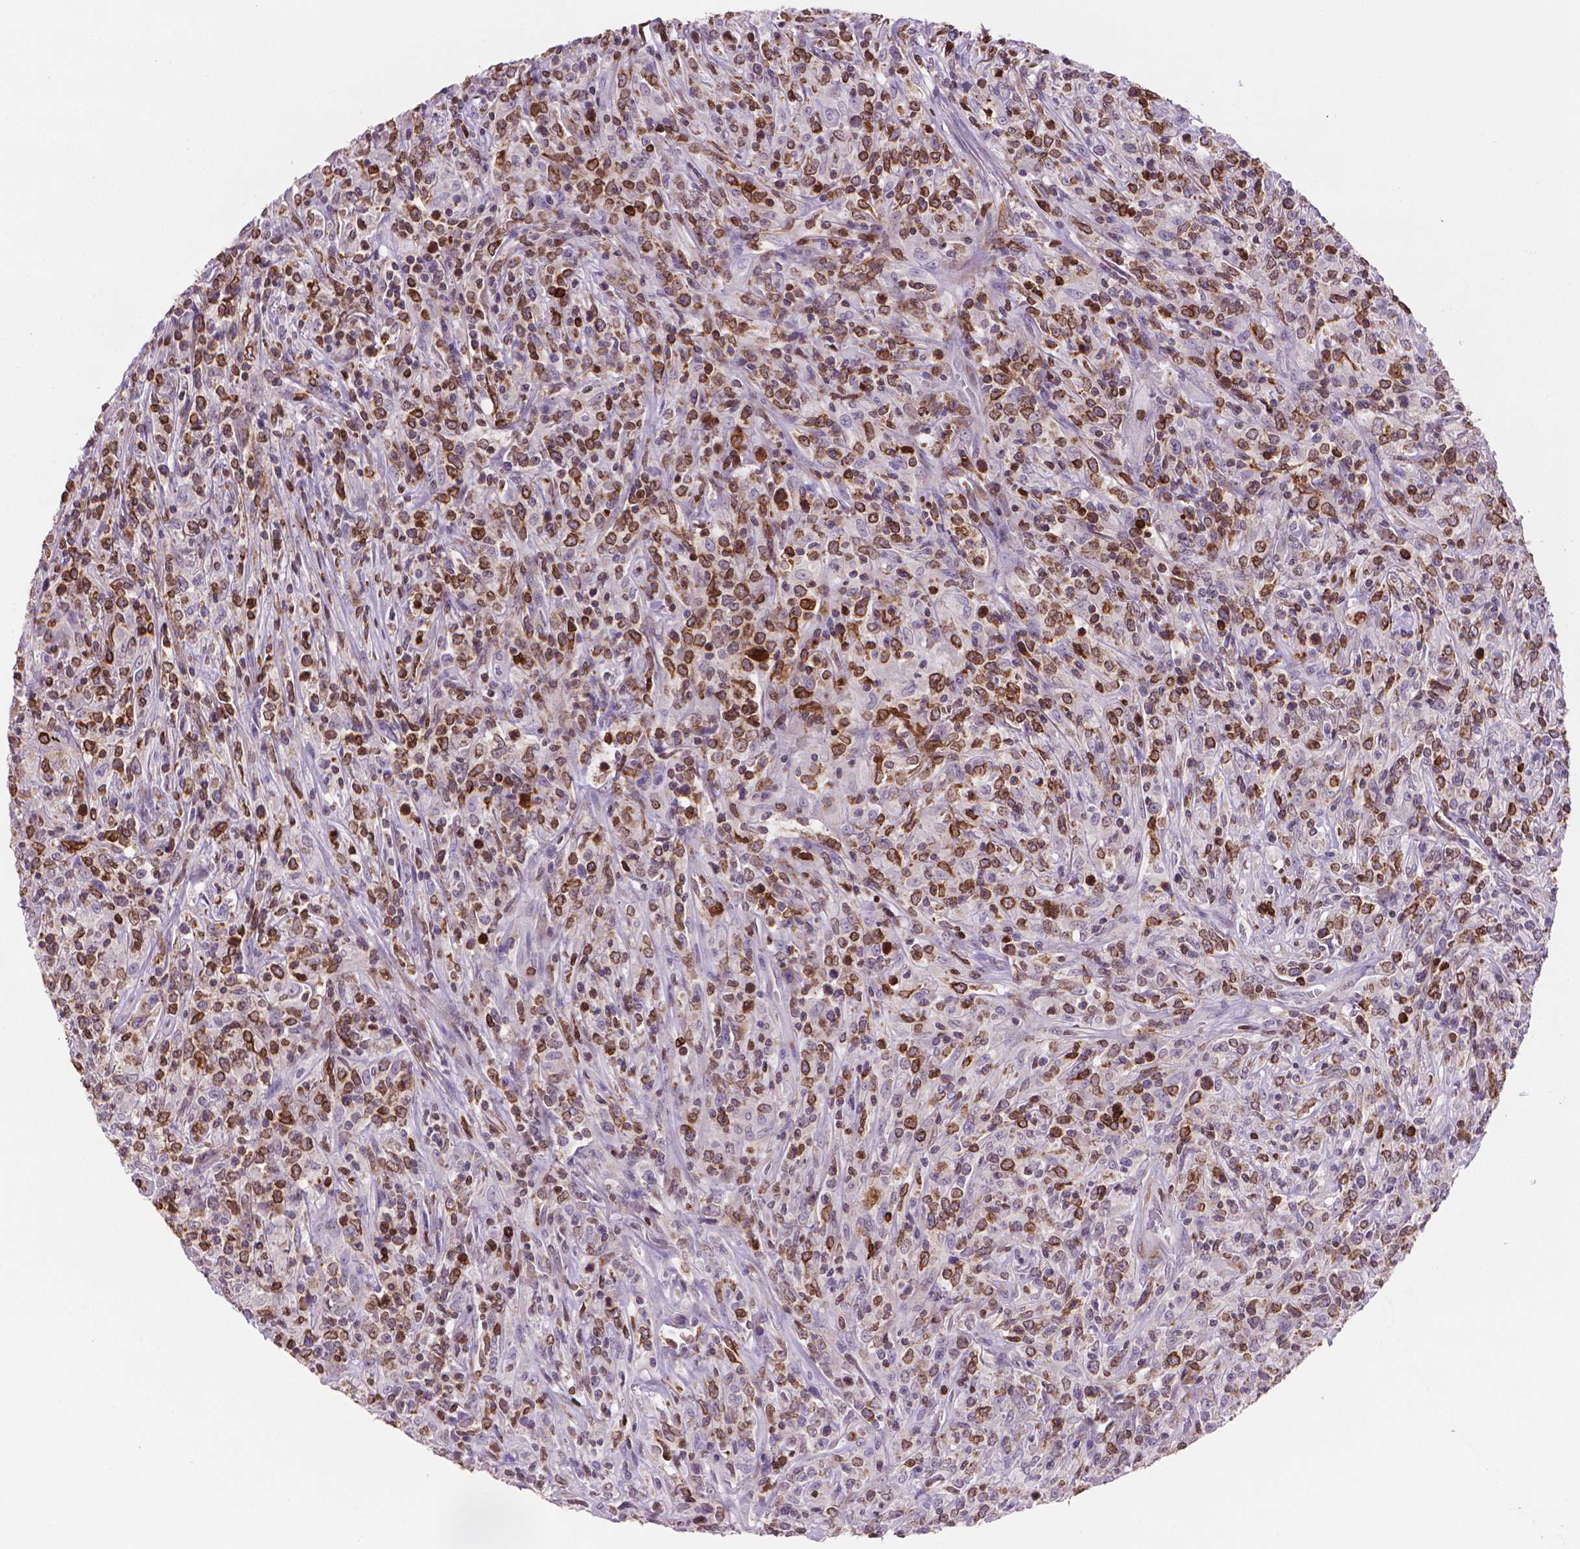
{"staining": {"intensity": "moderate", "quantity": ">75%", "location": "cytoplasmic/membranous"}, "tissue": "lymphoma", "cell_type": "Tumor cells", "image_type": "cancer", "snomed": [{"axis": "morphology", "description": "Malignant lymphoma, non-Hodgkin's type, High grade"}, {"axis": "topography", "description": "Lung"}], "caption": "Immunohistochemical staining of malignant lymphoma, non-Hodgkin's type (high-grade) shows medium levels of moderate cytoplasmic/membranous protein expression in approximately >75% of tumor cells.", "gene": "BCL2", "patient": {"sex": "male", "age": 79}}